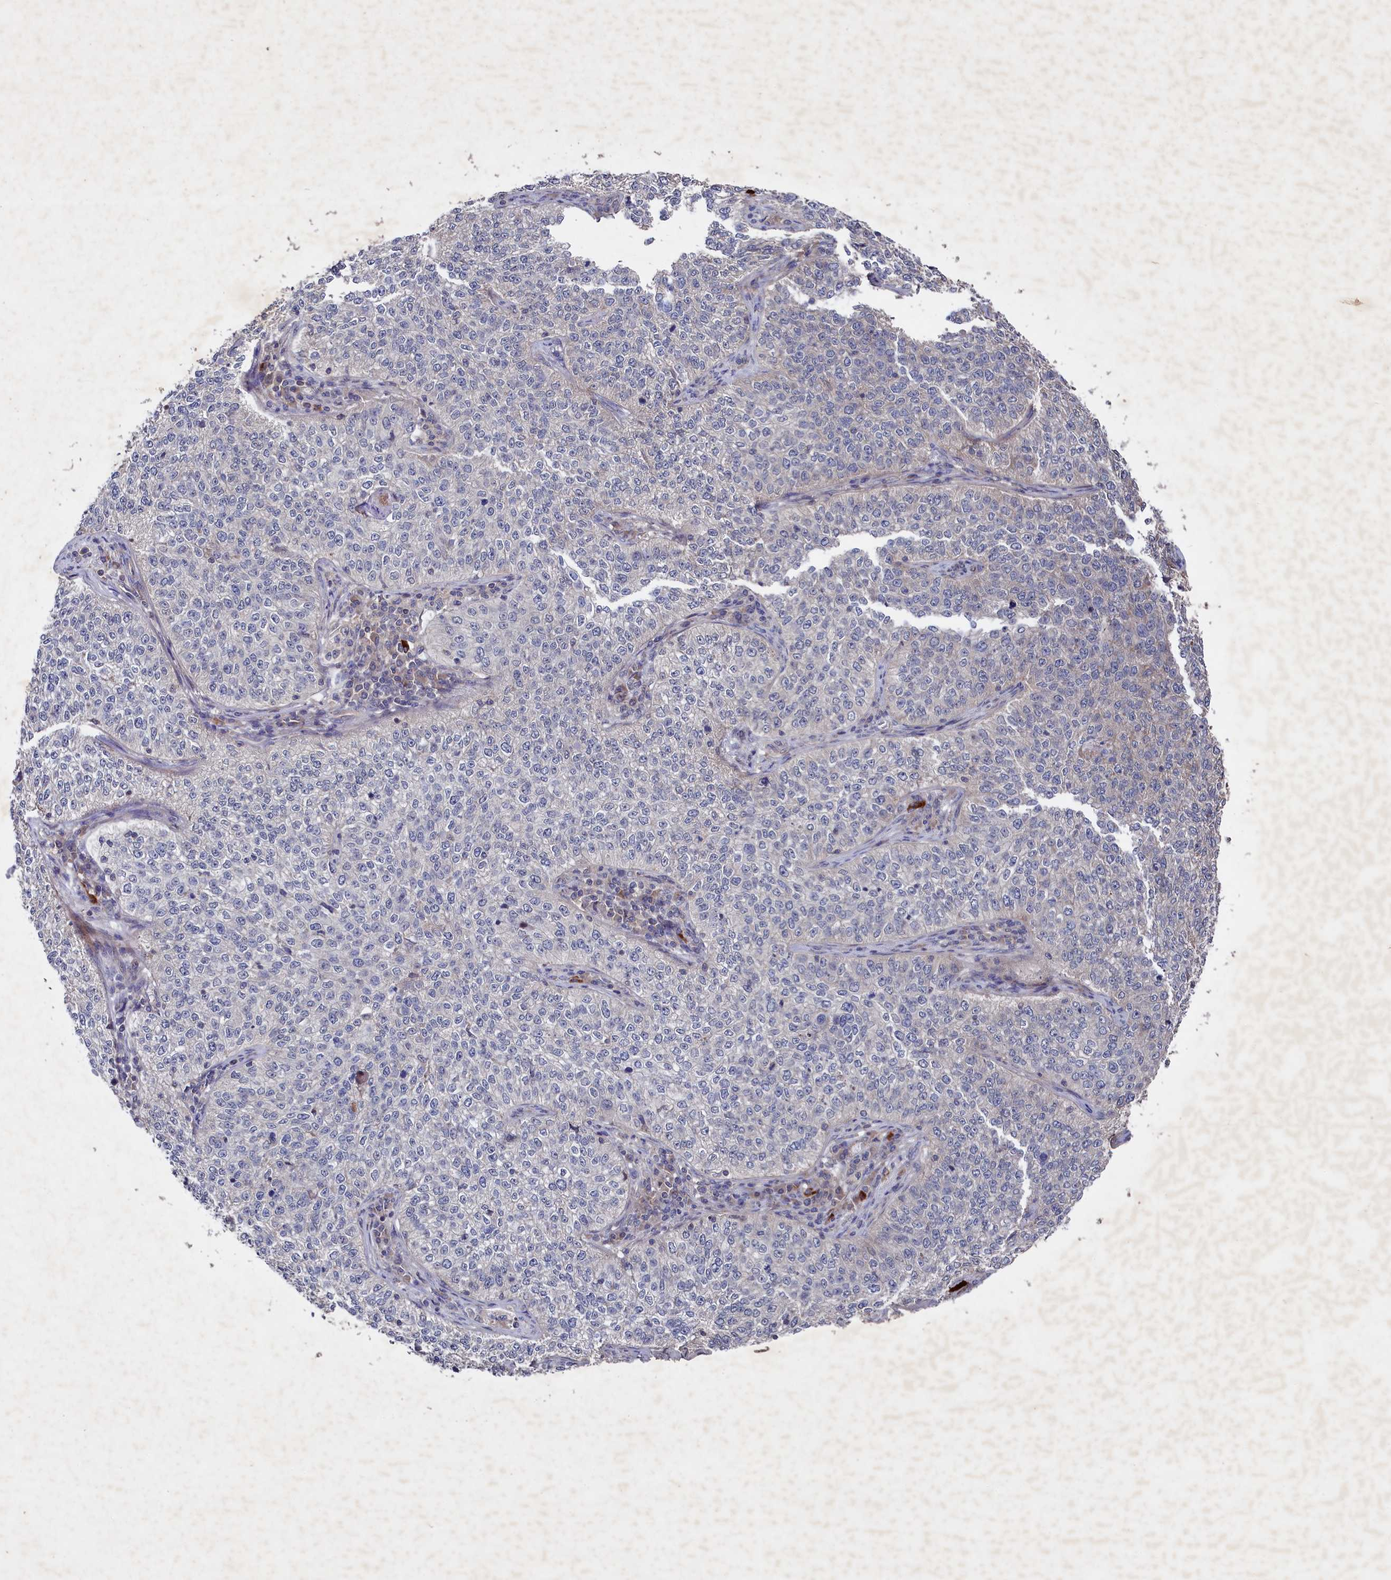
{"staining": {"intensity": "negative", "quantity": "none", "location": "none"}, "tissue": "cervical cancer", "cell_type": "Tumor cells", "image_type": "cancer", "snomed": [{"axis": "morphology", "description": "Squamous cell carcinoma, NOS"}, {"axis": "topography", "description": "Cervix"}], "caption": "A photomicrograph of cervical cancer stained for a protein reveals no brown staining in tumor cells. Nuclei are stained in blue.", "gene": "SUPV3L1", "patient": {"sex": "female", "age": 35}}